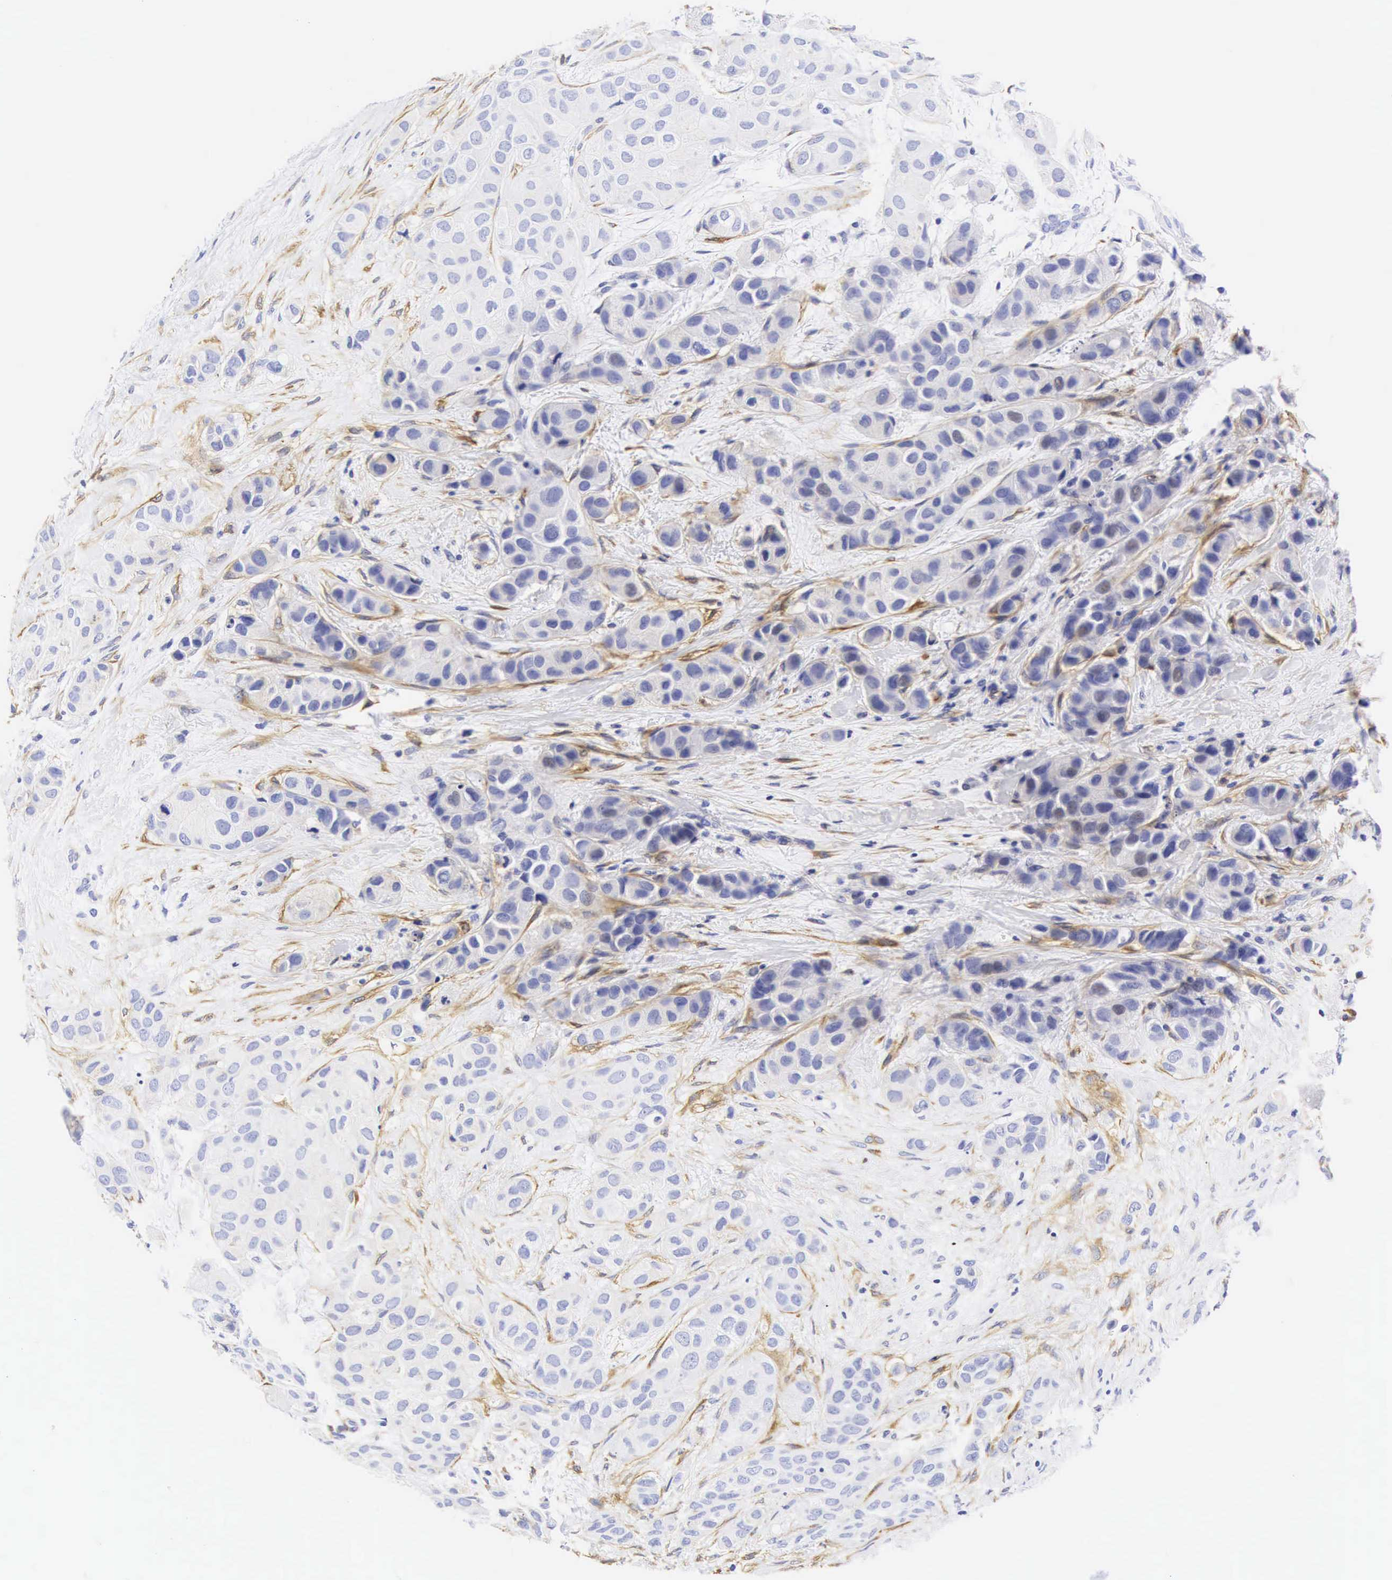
{"staining": {"intensity": "negative", "quantity": "none", "location": "none"}, "tissue": "breast cancer", "cell_type": "Tumor cells", "image_type": "cancer", "snomed": [{"axis": "morphology", "description": "Duct carcinoma"}, {"axis": "topography", "description": "Breast"}], "caption": "Immunohistochemistry photomicrograph of neoplastic tissue: human breast intraductal carcinoma stained with DAB exhibits no significant protein positivity in tumor cells. The staining was performed using DAB to visualize the protein expression in brown, while the nuclei were stained in blue with hematoxylin (Magnification: 20x).", "gene": "CNN1", "patient": {"sex": "female", "age": 68}}